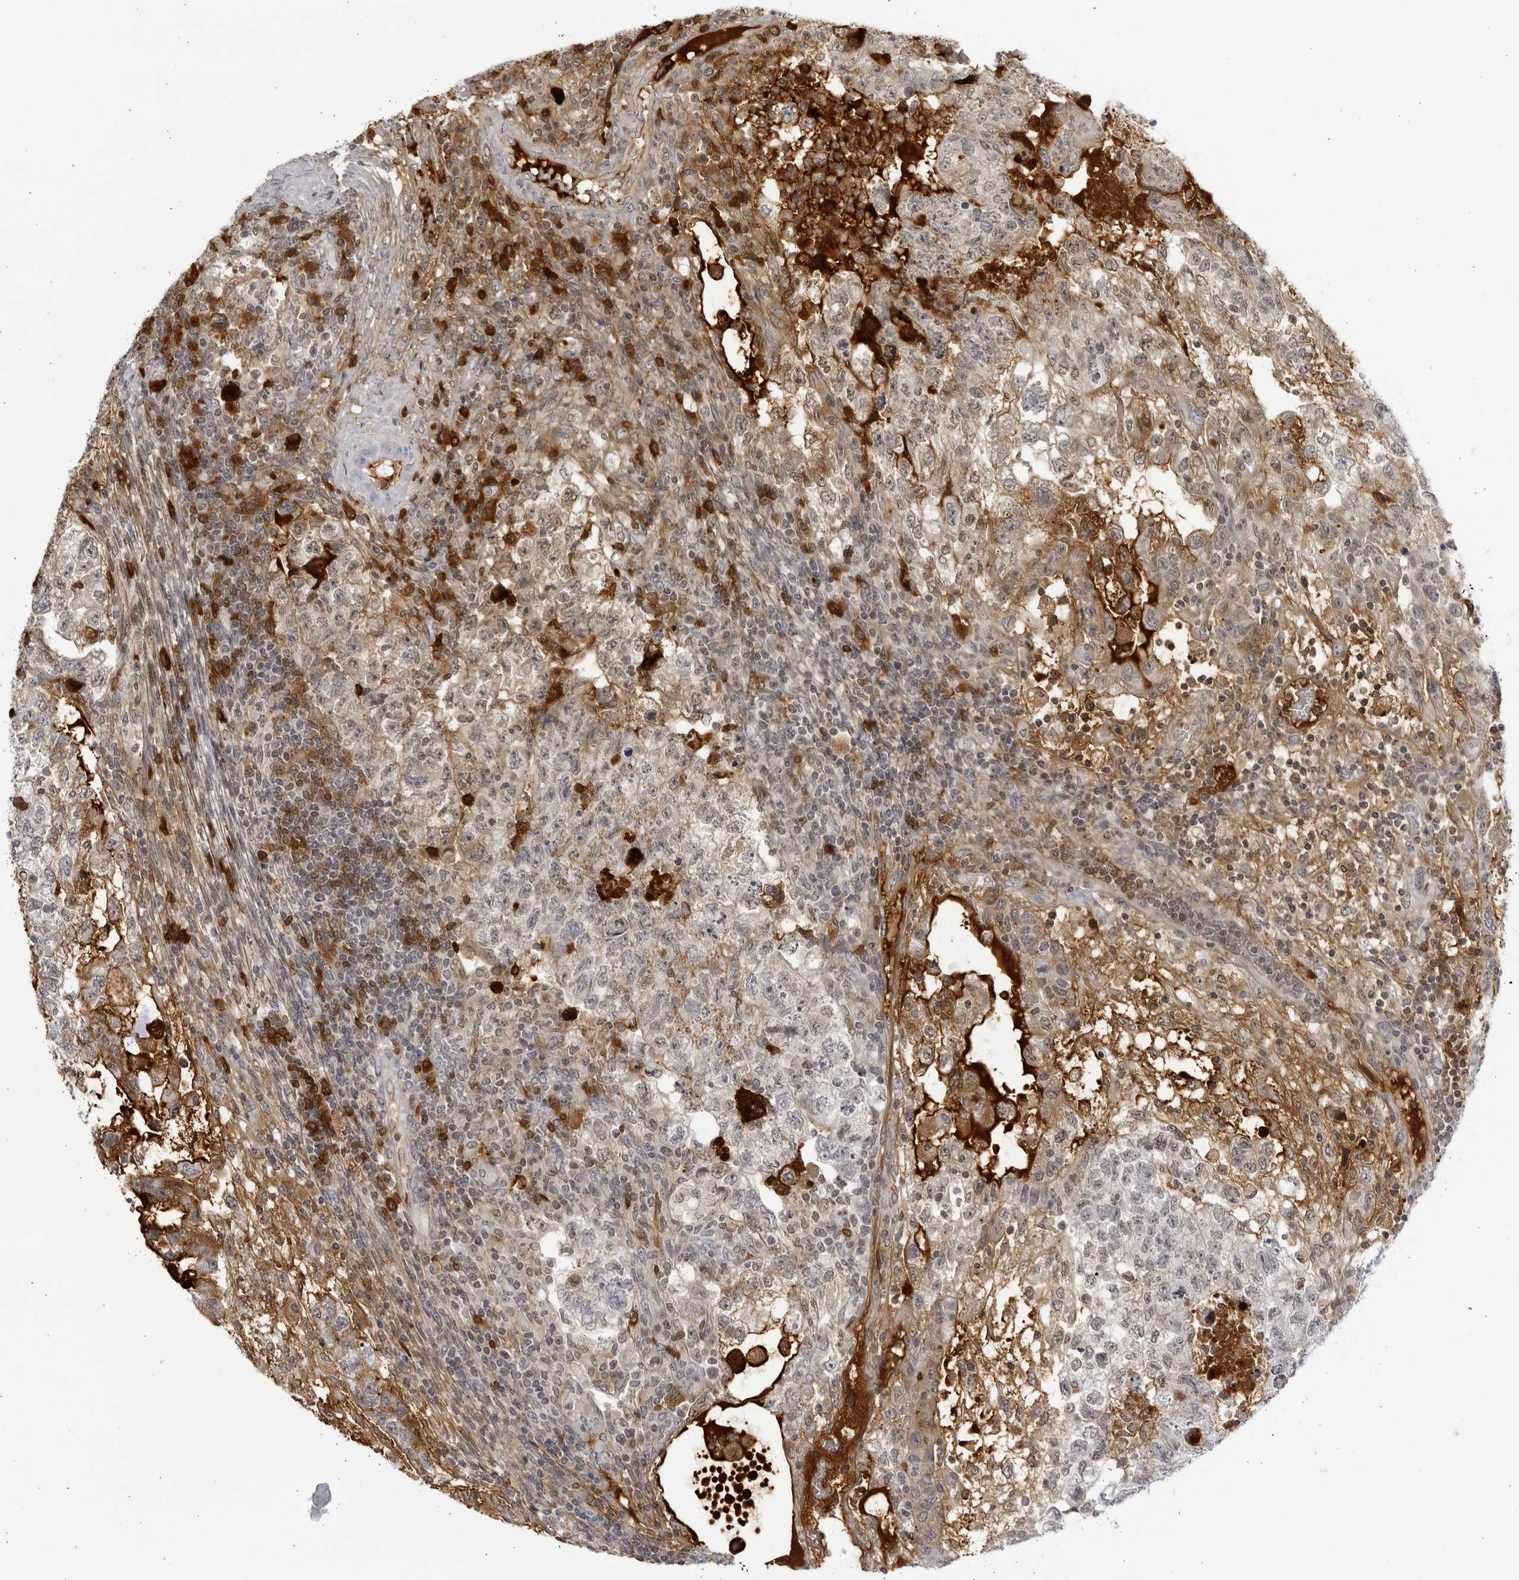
{"staining": {"intensity": "strong", "quantity": "<25%", "location": "cytoplasmic/membranous"}, "tissue": "testis cancer", "cell_type": "Tumor cells", "image_type": "cancer", "snomed": [{"axis": "morphology", "description": "Carcinoma, Embryonal, NOS"}, {"axis": "topography", "description": "Testis"}], "caption": "Protein analysis of testis cancer tissue demonstrates strong cytoplasmic/membranous staining in about <25% of tumor cells.", "gene": "CNBD1", "patient": {"sex": "male", "age": 36}}